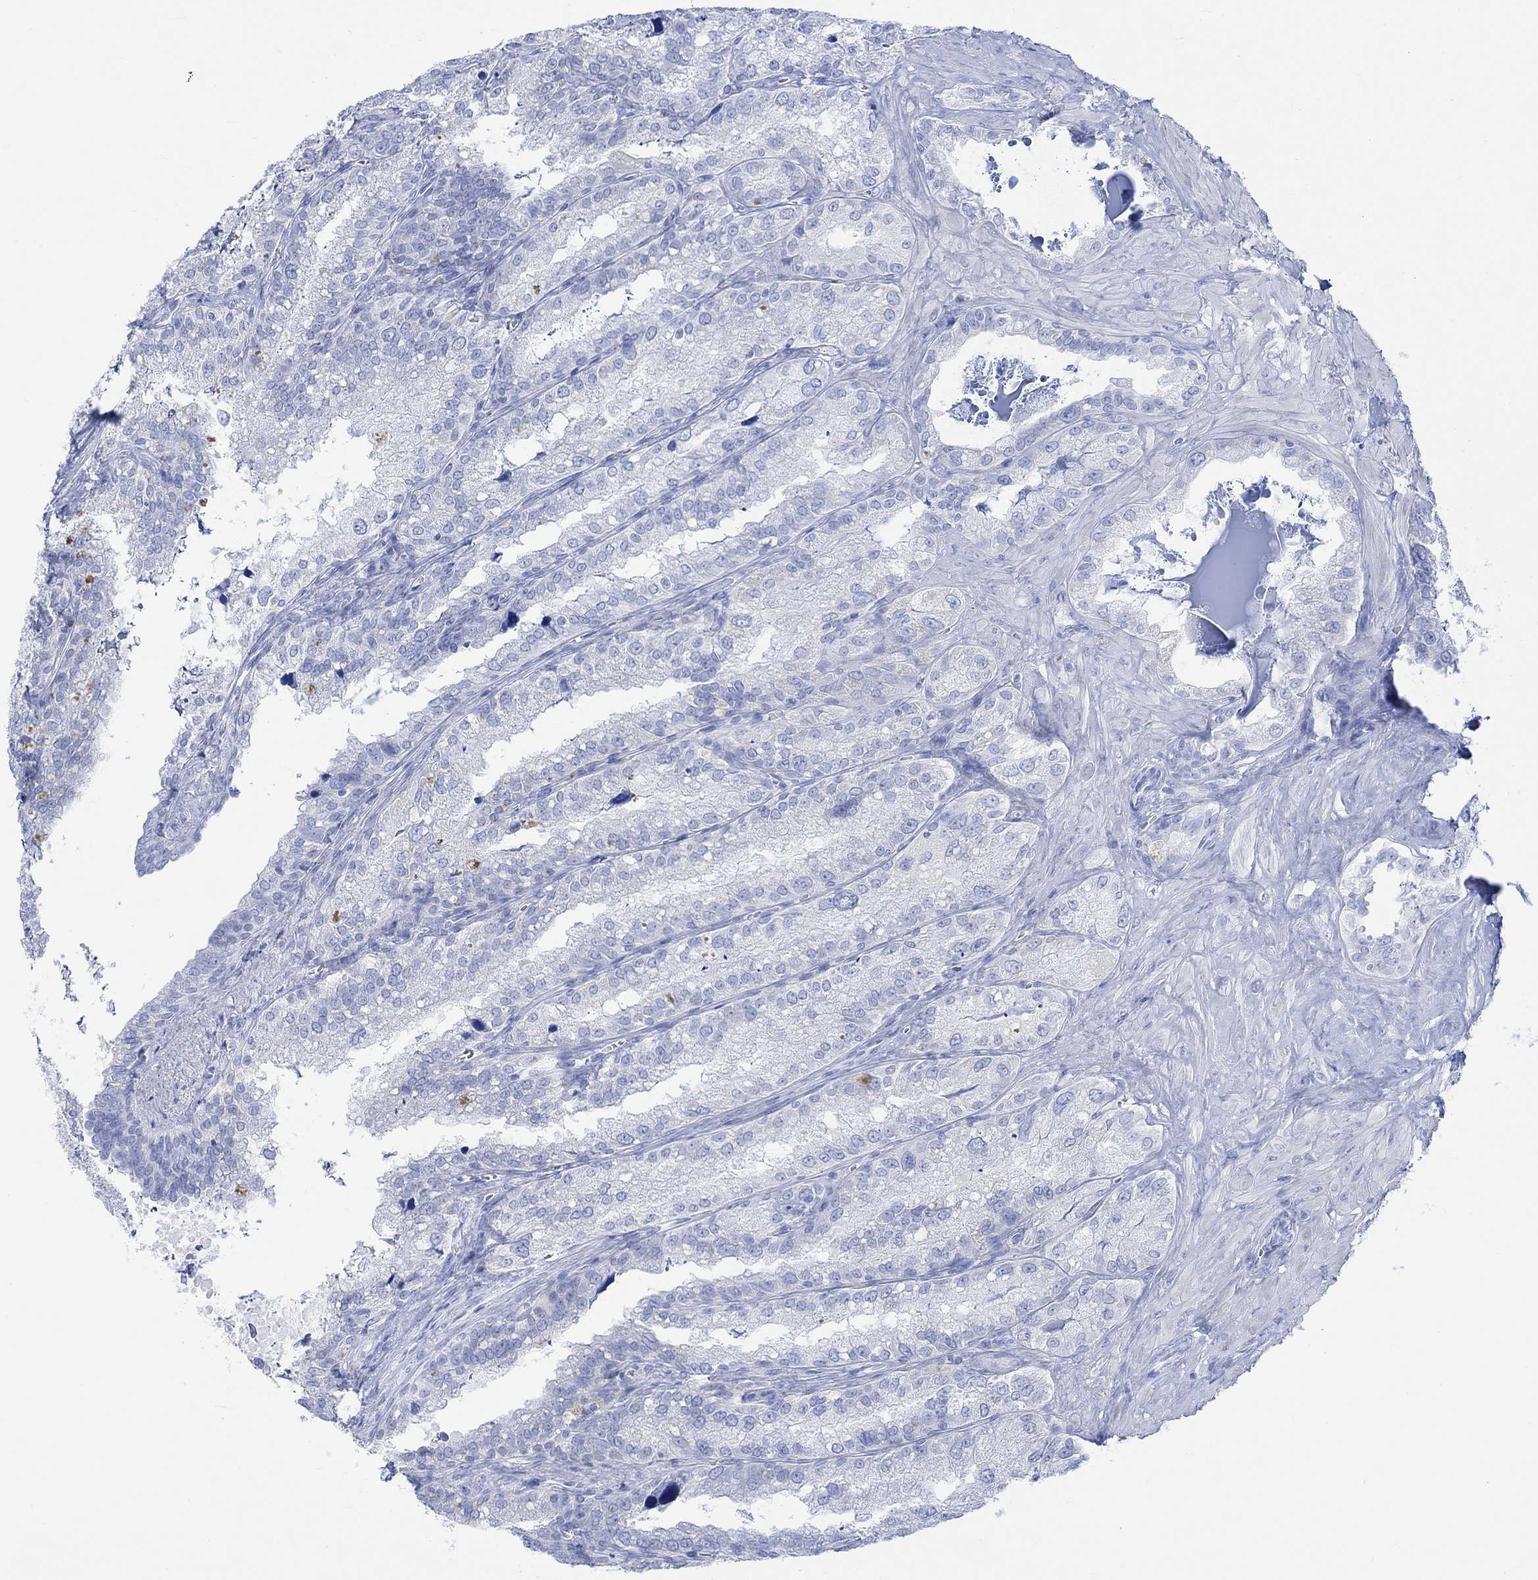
{"staining": {"intensity": "negative", "quantity": "none", "location": "none"}, "tissue": "seminal vesicle", "cell_type": "Glandular cells", "image_type": "normal", "snomed": [{"axis": "morphology", "description": "Normal tissue, NOS"}, {"axis": "topography", "description": "Seminal veicle"}], "caption": "The IHC micrograph has no significant expression in glandular cells of seminal vesicle. The staining was performed using DAB to visualize the protein expression in brown, while the nuclei were stained in blue with hematoxylin (Magnification: 20x).", "gene": "CALCA", "patient": {"sex": "male", "age": 57}}